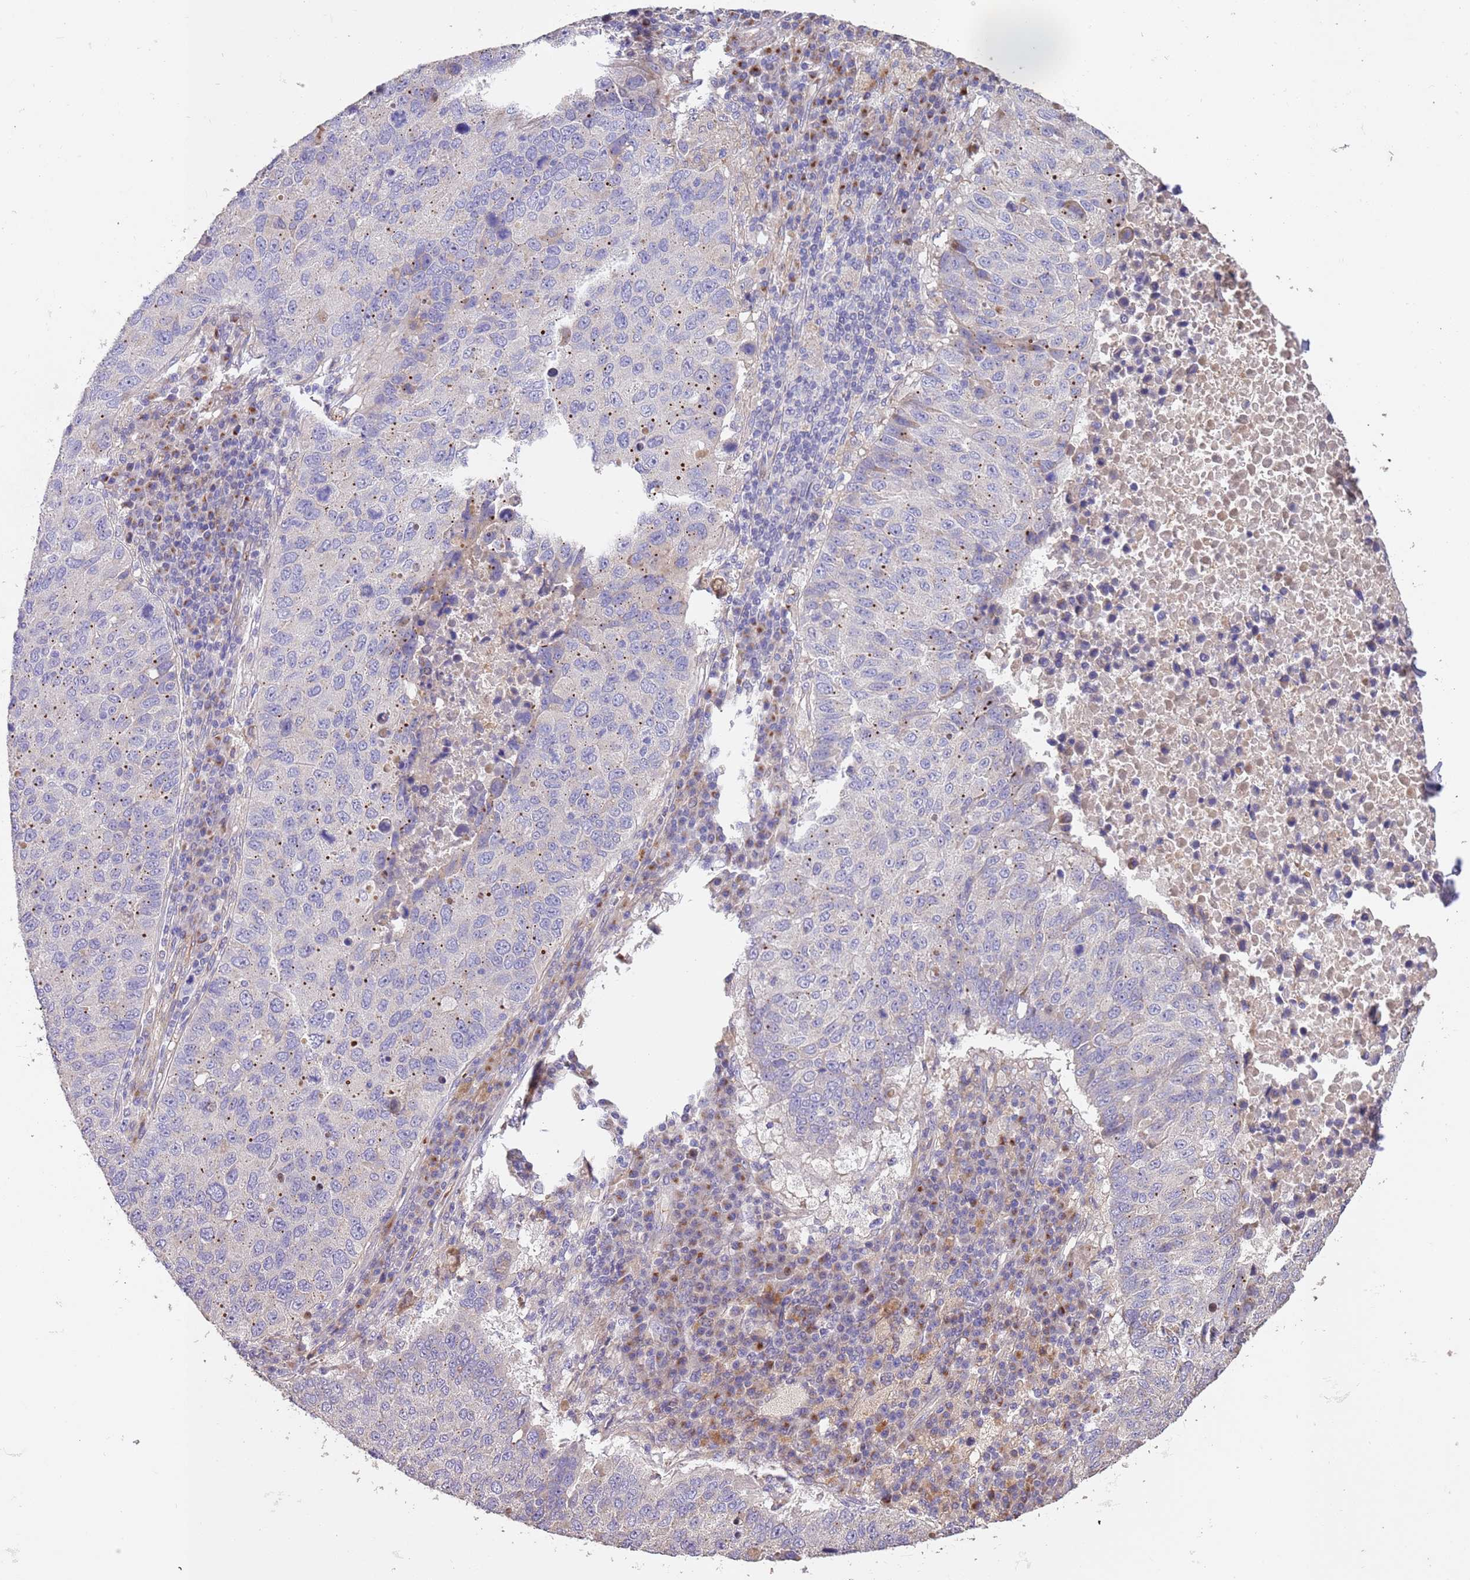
{"staining": {"intensity": "negative", "quantity": "none", "location": "none"}, "tissue": "lung cancer", "cell_type": "Tumor cells", "image_type": "cancer", "snomed": [{"axis": "morphology", "description": "Squamous cell carcinoma, NOS"}, {"axis": "topography", "description": "Lung"}], "caption": "Immunohistochemical staining of human lung squamous cell carcinoma displays no significant positivity in tumor cells. (DAB (3,3'-diaminobenzidine) immunohistochemistry (IHC) with hematoxylin counter stain).", "gene": "PIGA", "patient": {"sex": "male", "age": 73}}